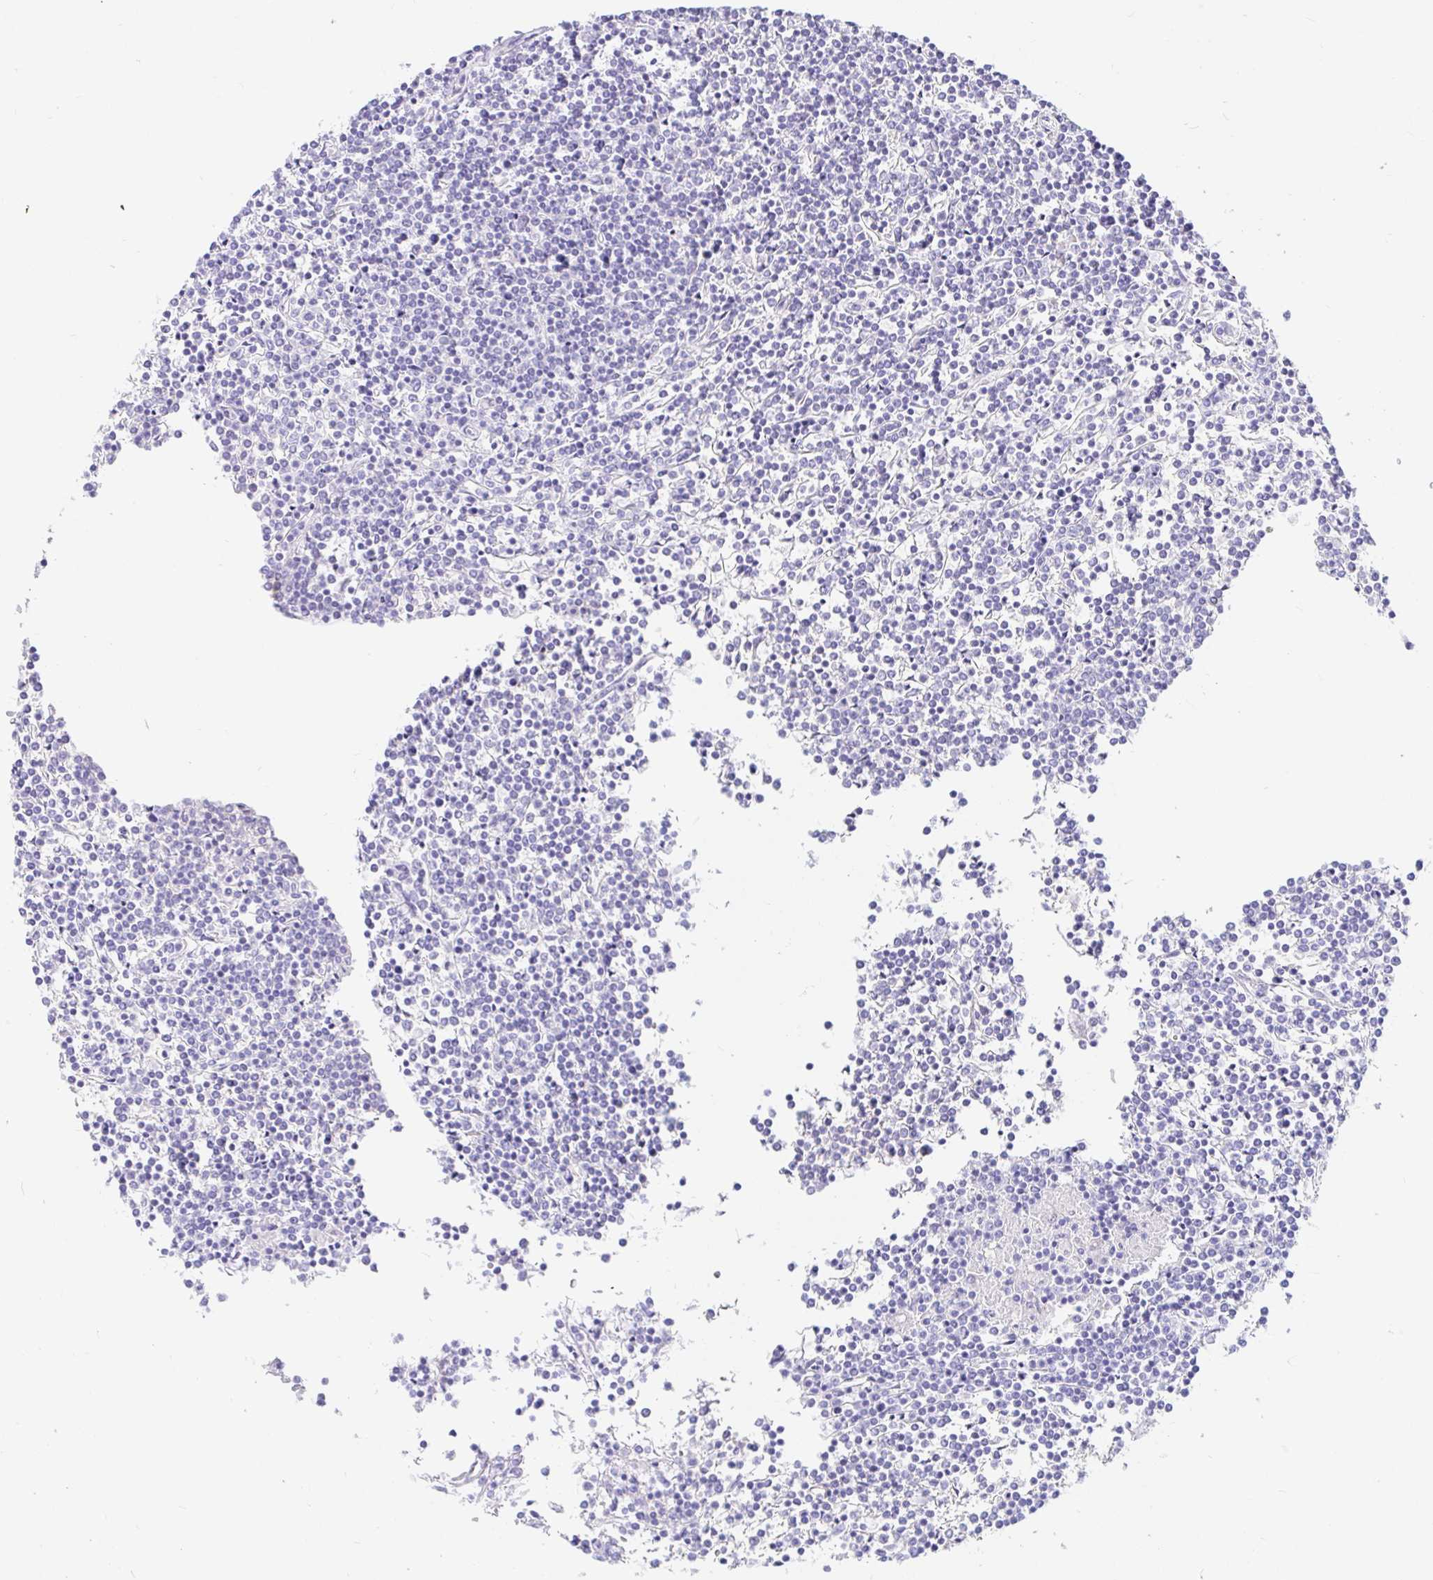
{"staining": {"intensity": "negative", "quantity": "none", "location": "none"}, "tissue": "lymphoma", "cell_type": "Tumor cells", "image_type": "cancer", "snomed": [{"axis": "morphology", "description": "Malignant lymphoma, non-Hodgkin's type, Low grade"}, {"axis": "topography", "description": "Spleen"}], "caption": "DAB (3,3'-diaminobenzidine) immunohistochemical staining of human low-grade malignant lymphoma, non-Hodgkin's type shows no significant expression in tumor cells.", "gene": "PPP1R1B", "patient": {"sex": "female", "age": 19}}